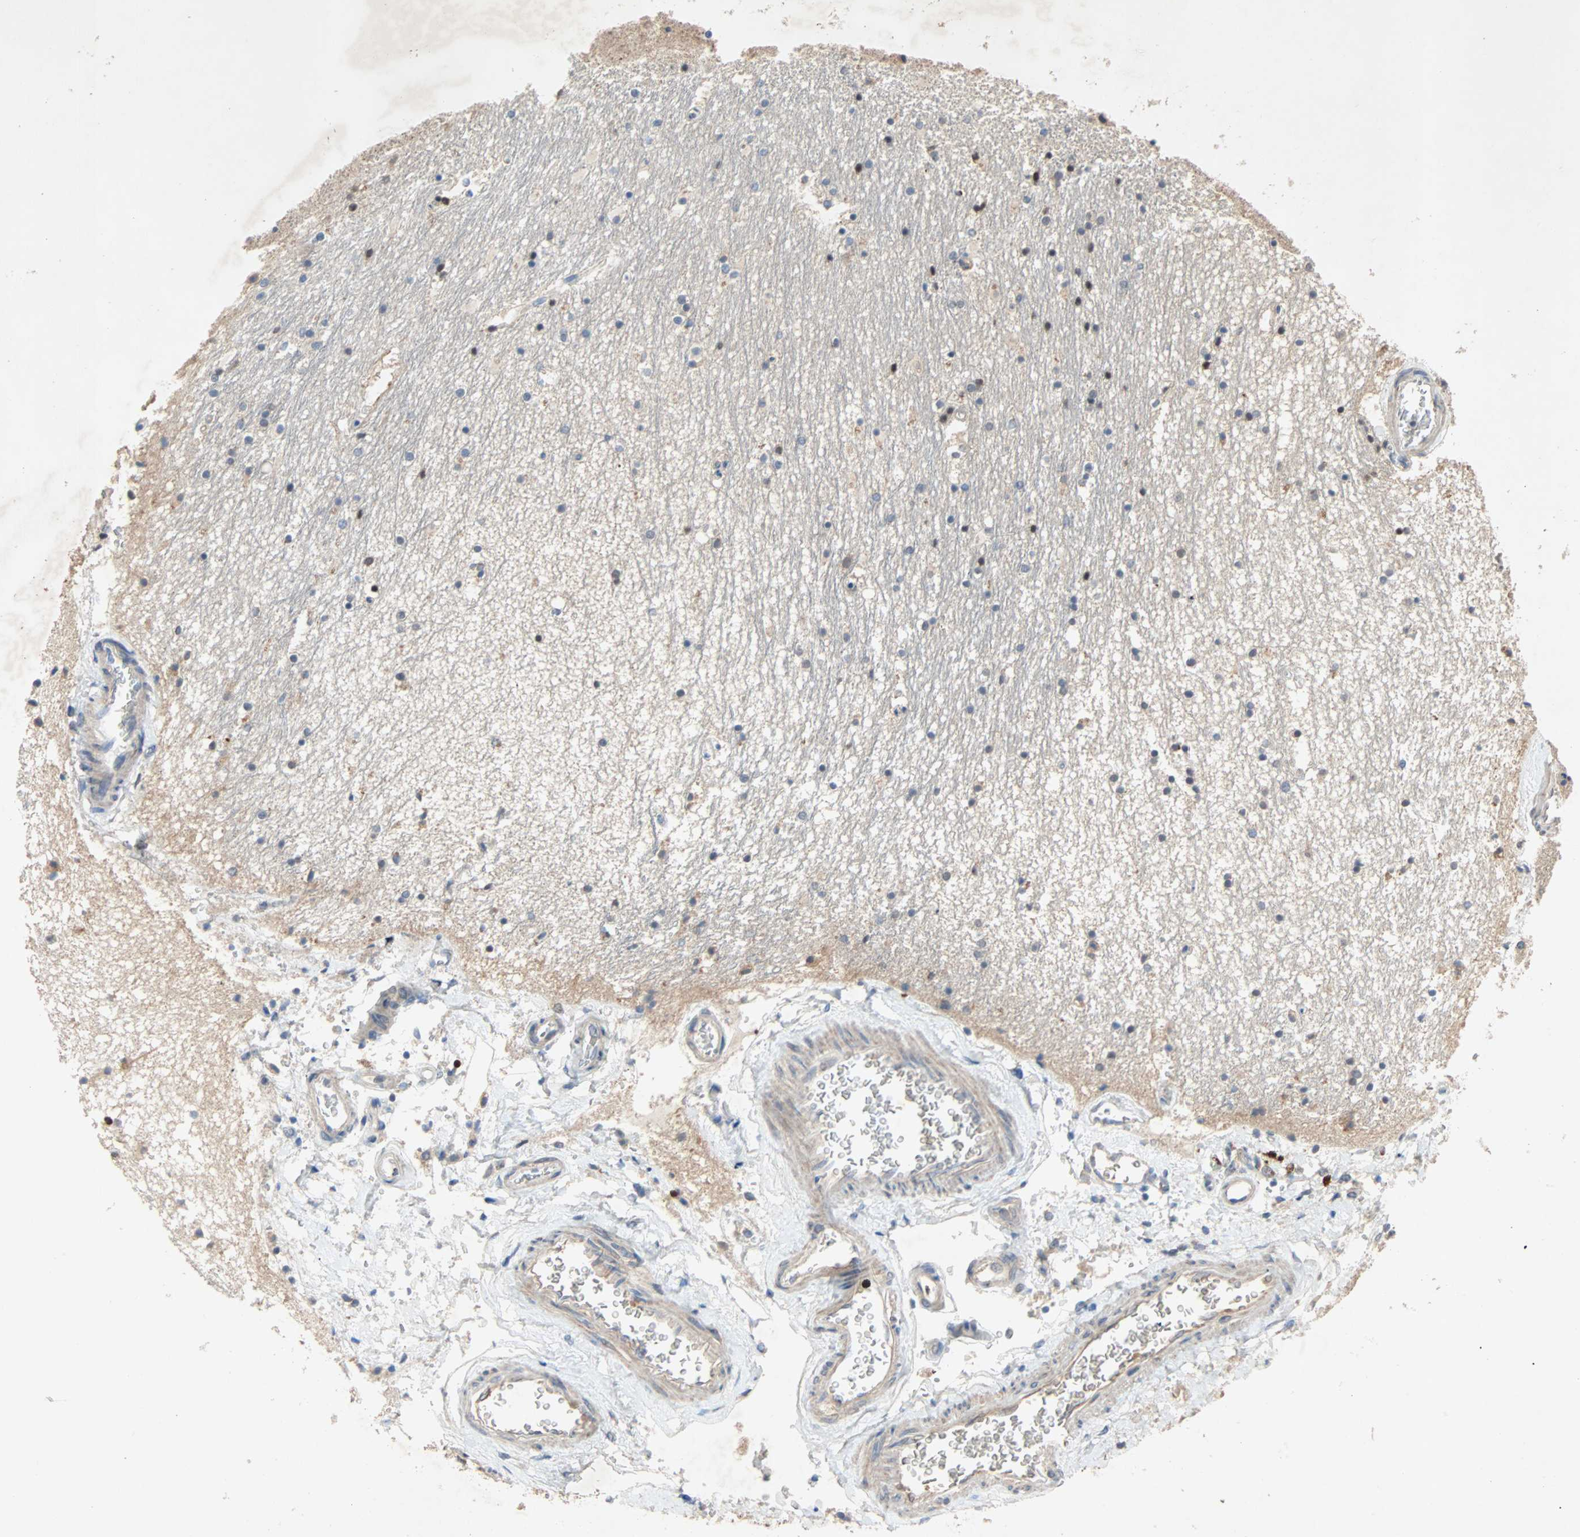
{"staining": {"intensity": "moderate", "quantity": "25%-75%", "location": "cytoplasmic/membranous"}, "tissue": "hippocampus", "cell_type": "Glial cells", "image_type": "normal", "snomed": [{"axis": "morphology", "description": "Normal tissue, NOS"}, {"axis": "topography", "description": "Hippocampus"}], "caption": "A brown stain shows moderate cytoplasmic/membranous expression of a protein in glial cells of unremarkable human hippocampus. (DAB (3,3'-diaminobenzidine) IHC, brown staining for protein, blue staining for nuclei).", "gene": "XYLT1", "patient": {"sex": "male", "age": 45}}